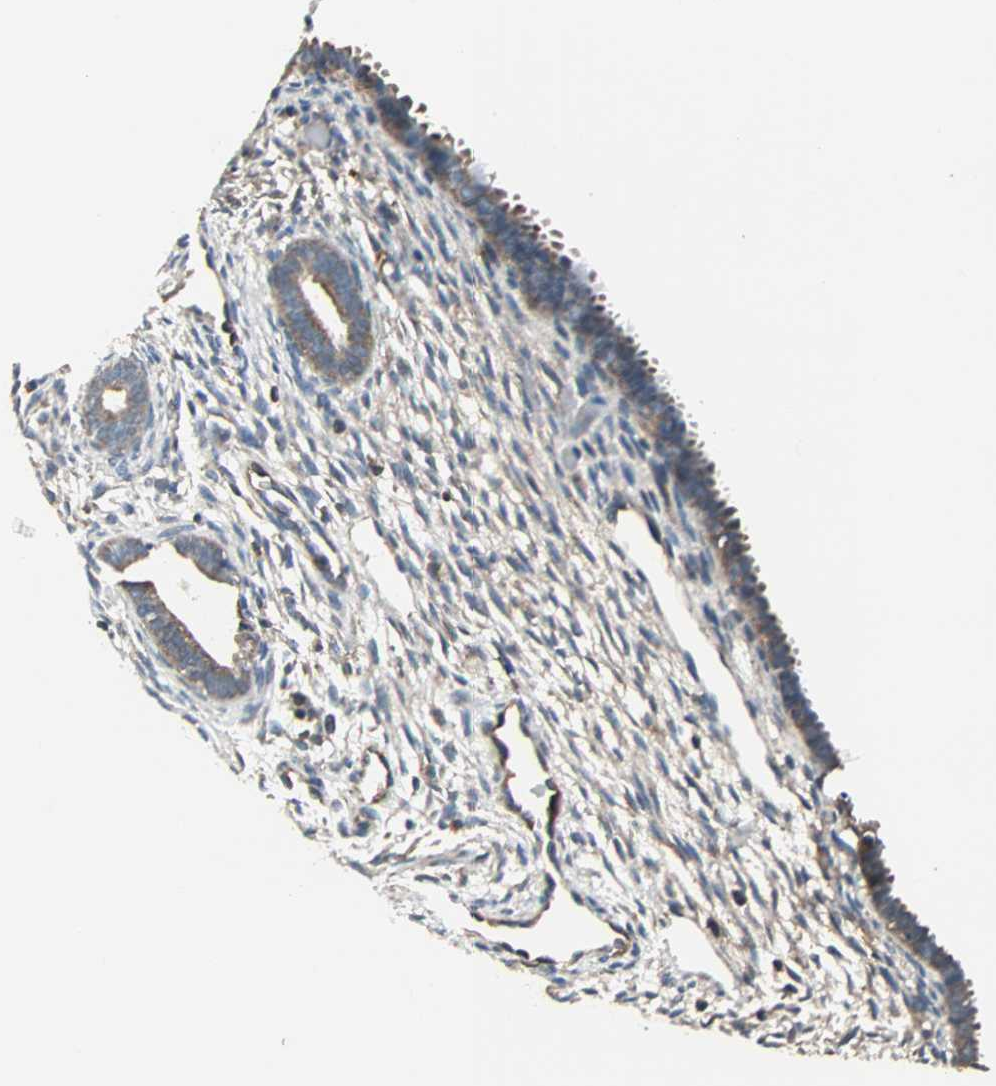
{"staining": {"intensity": "negative", "quantity": "none", "location": "none"}, "tissue": "endometrium", "cell_type": "Cells in endometrial stroma", "image_type": "normal", "snomed": [{"axis": "morphology", "description": "Normal tissue, NOS"}, {"axis": "topography", "description": "Endometrium"}], "caption": "IHC of benign human endometrium shows no expression in cells in endometrial stroma.", "gene": "MAP3K21", "patient": {"sex": "female", "age": 72}}